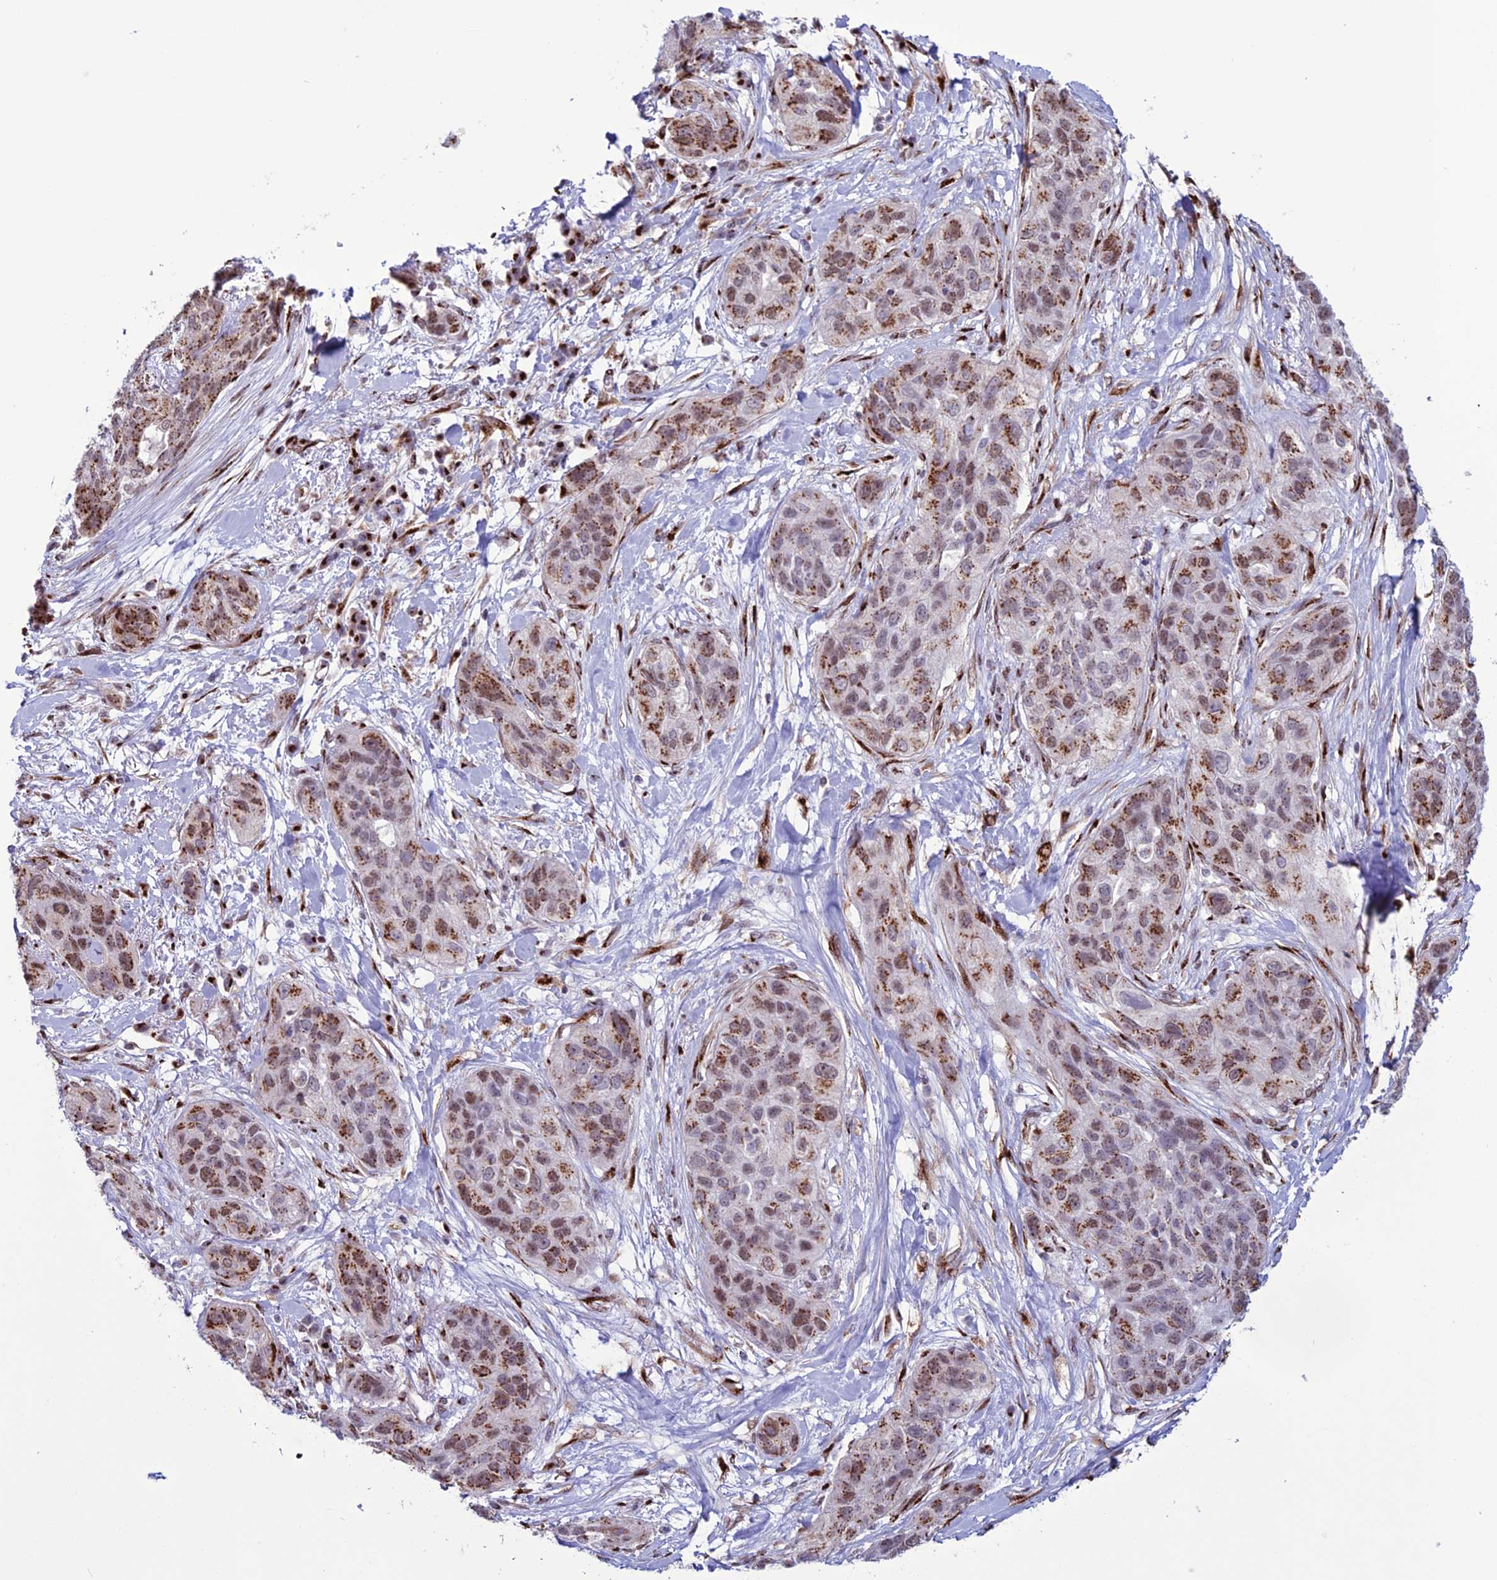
{"staining": {"intensity": "strong", "quantity": "25%-75%", "location": "cytoplasmic/membranous"}, "tissue": "lung cancer", "cell_type": "Tumor cells", "image_type": "cancer", "snomed": [{"axis": "morphology", "description": "Squamous cell carcinoma, NOS"}, {"axis": "topography", "description": "Lung"}], "caption": "Squamous cell carcinoma (lung) stained with a brown dye reveals strong cytoplasmic/membranous positive expression in about 25%-75% of tumor cells.", "gene": "PLEKHA4", "patient": {"sex": "female", "age": 70}}